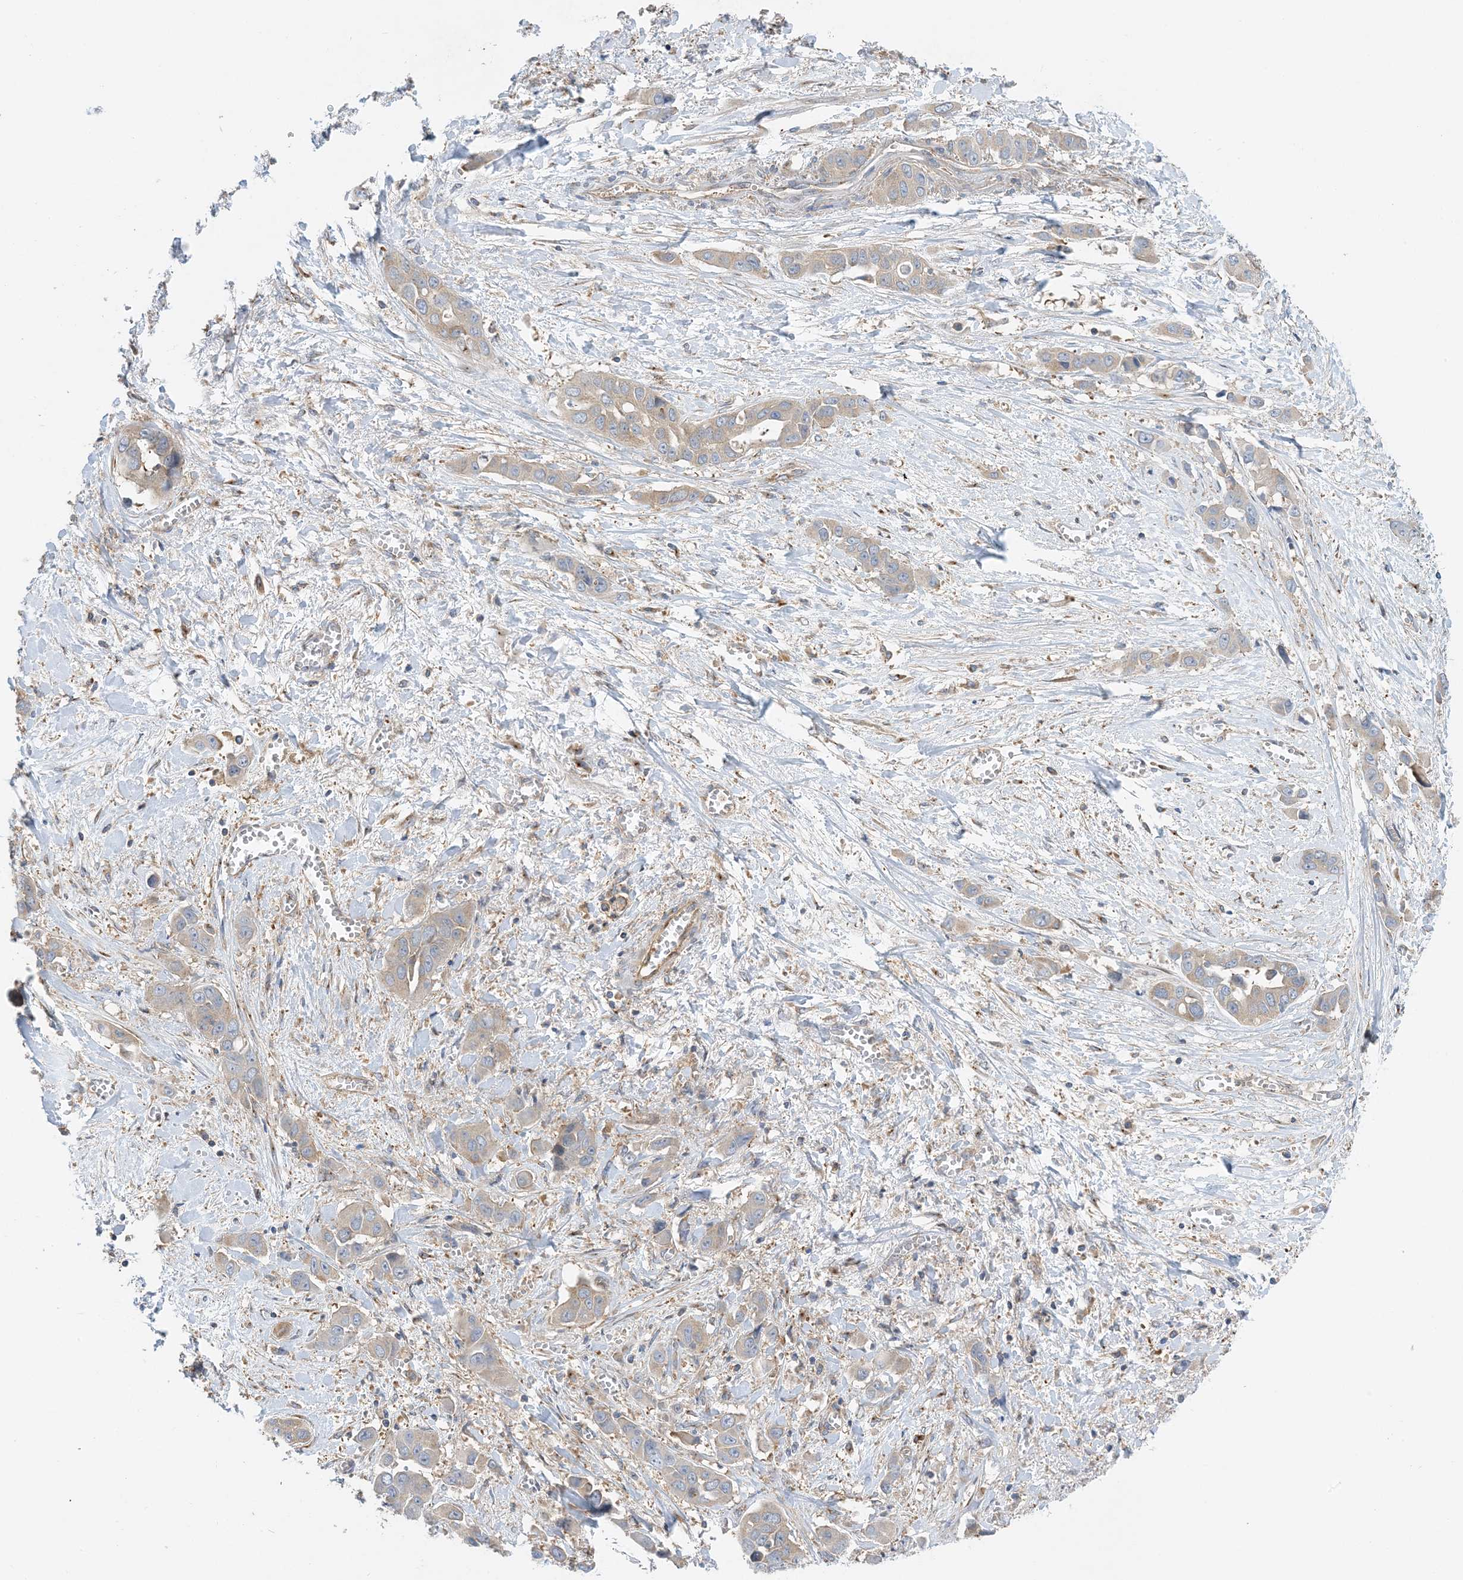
{"staining": {"intensity": "weak", "quantity": "25%-75%", "location": "cytoplasmic/membranous"}, "tissue": "liver cancer", "cell_type": "Tumor cells", "image_type": "cancer", "snomed": [{"axis": "morphology", "description": "Cholangiocarcinoma"}, {"axis": "topography", "description": "Liver"}], "caption": "There is low levels of weak cytoplasmic/membranous expression in tumor cells of liver cancer (cholangiocarcinoma), as demonstrated by immunohistochemical staining (brown color).", "gene": "SIDT1", "patient": {"sex": "female", "age": 52}}